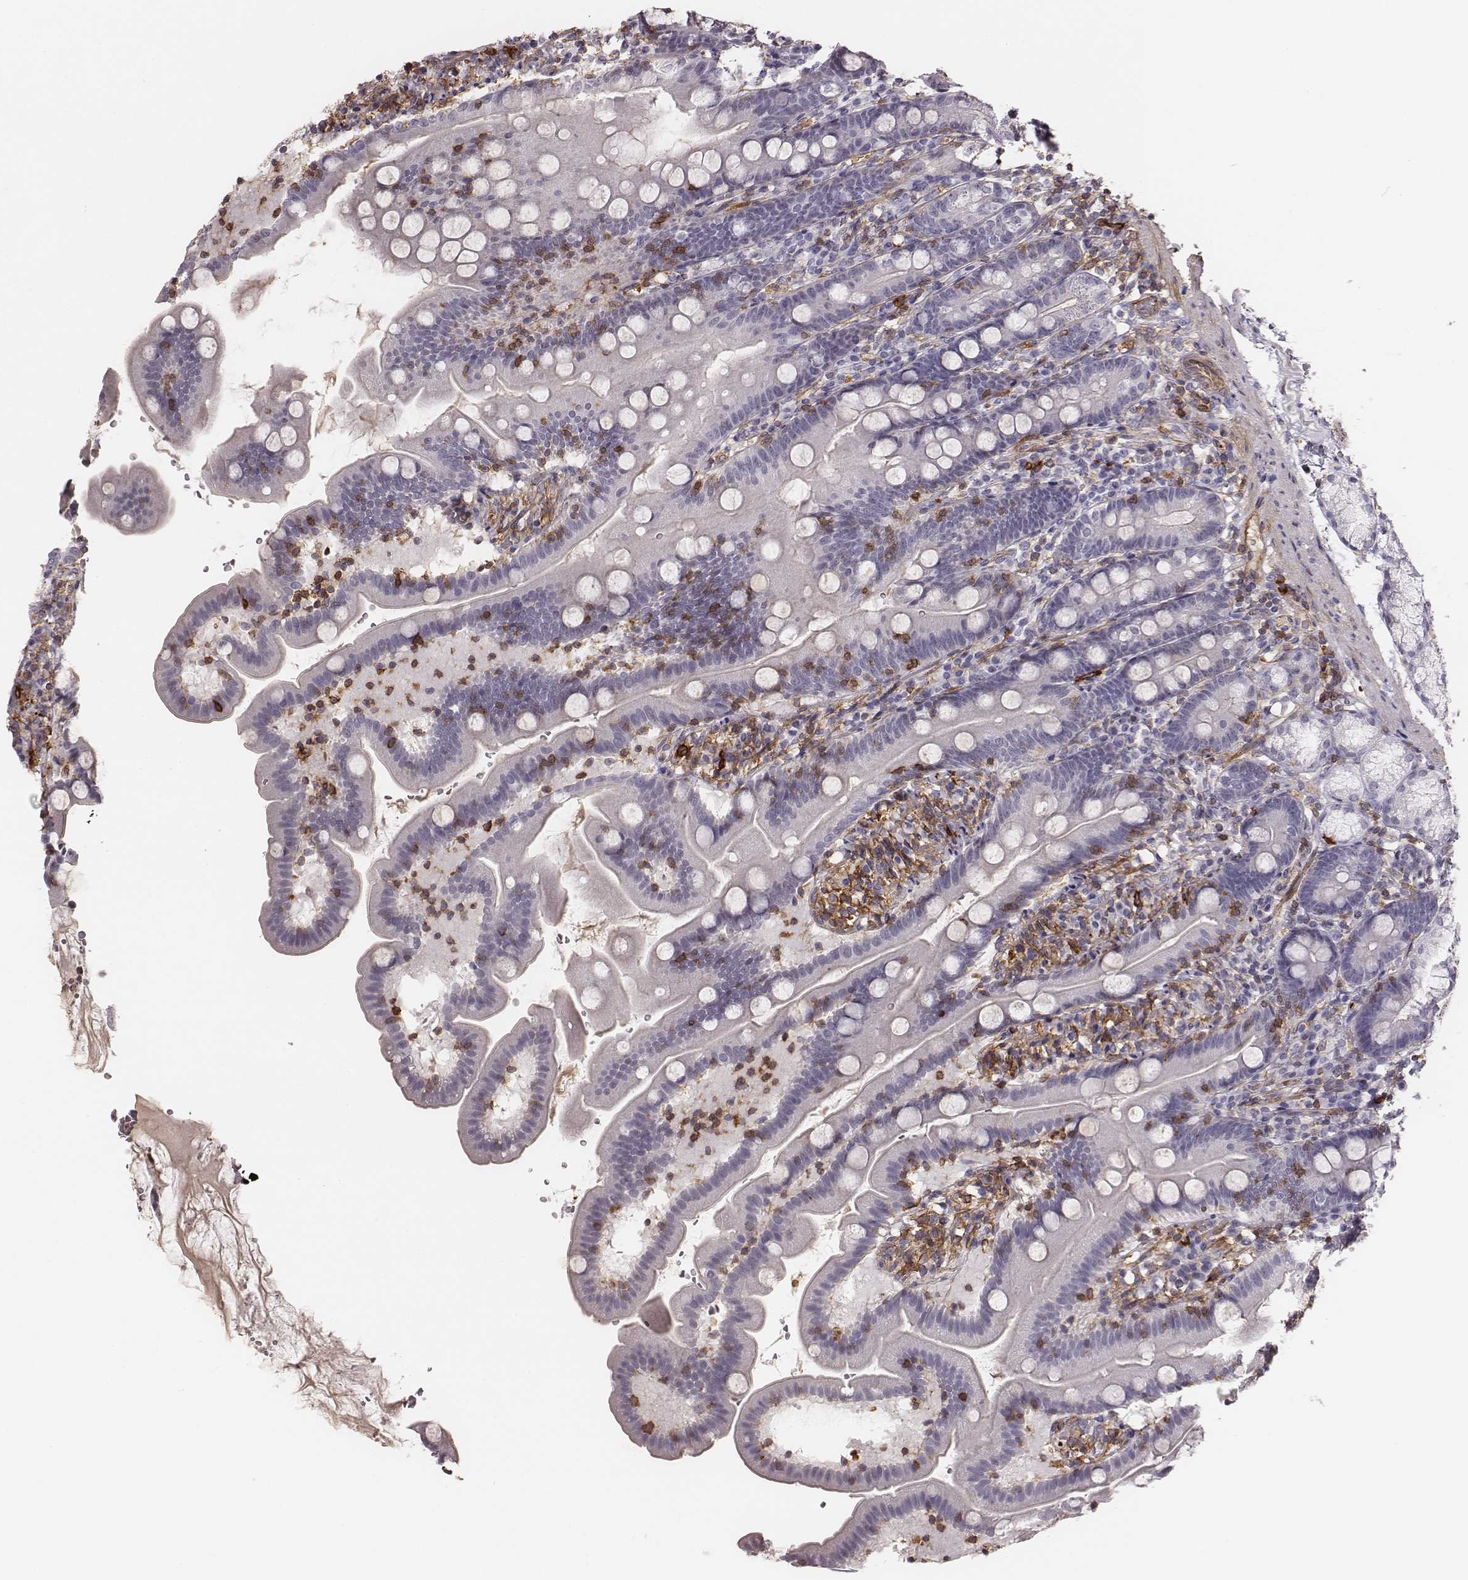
{"staining": {"intensity": "negative", "quantity": "none", "location": "none"}, "tissue": "duodenum", "cell_type": "Glandular cells", "image_type": "normal", "snomed": [{"axis": "morphology", "description": "Normal tissue, NOS"}, {"axis": "topography", "description": "Duodenum"}], "caption": "Micrograph shows no protein staining in glandular cells of normal duodenum. (DAB immunohistochemistry (IHC), high magnification).", "gene": "ZYX", "patient": {"sex": "female", "age": 67}}